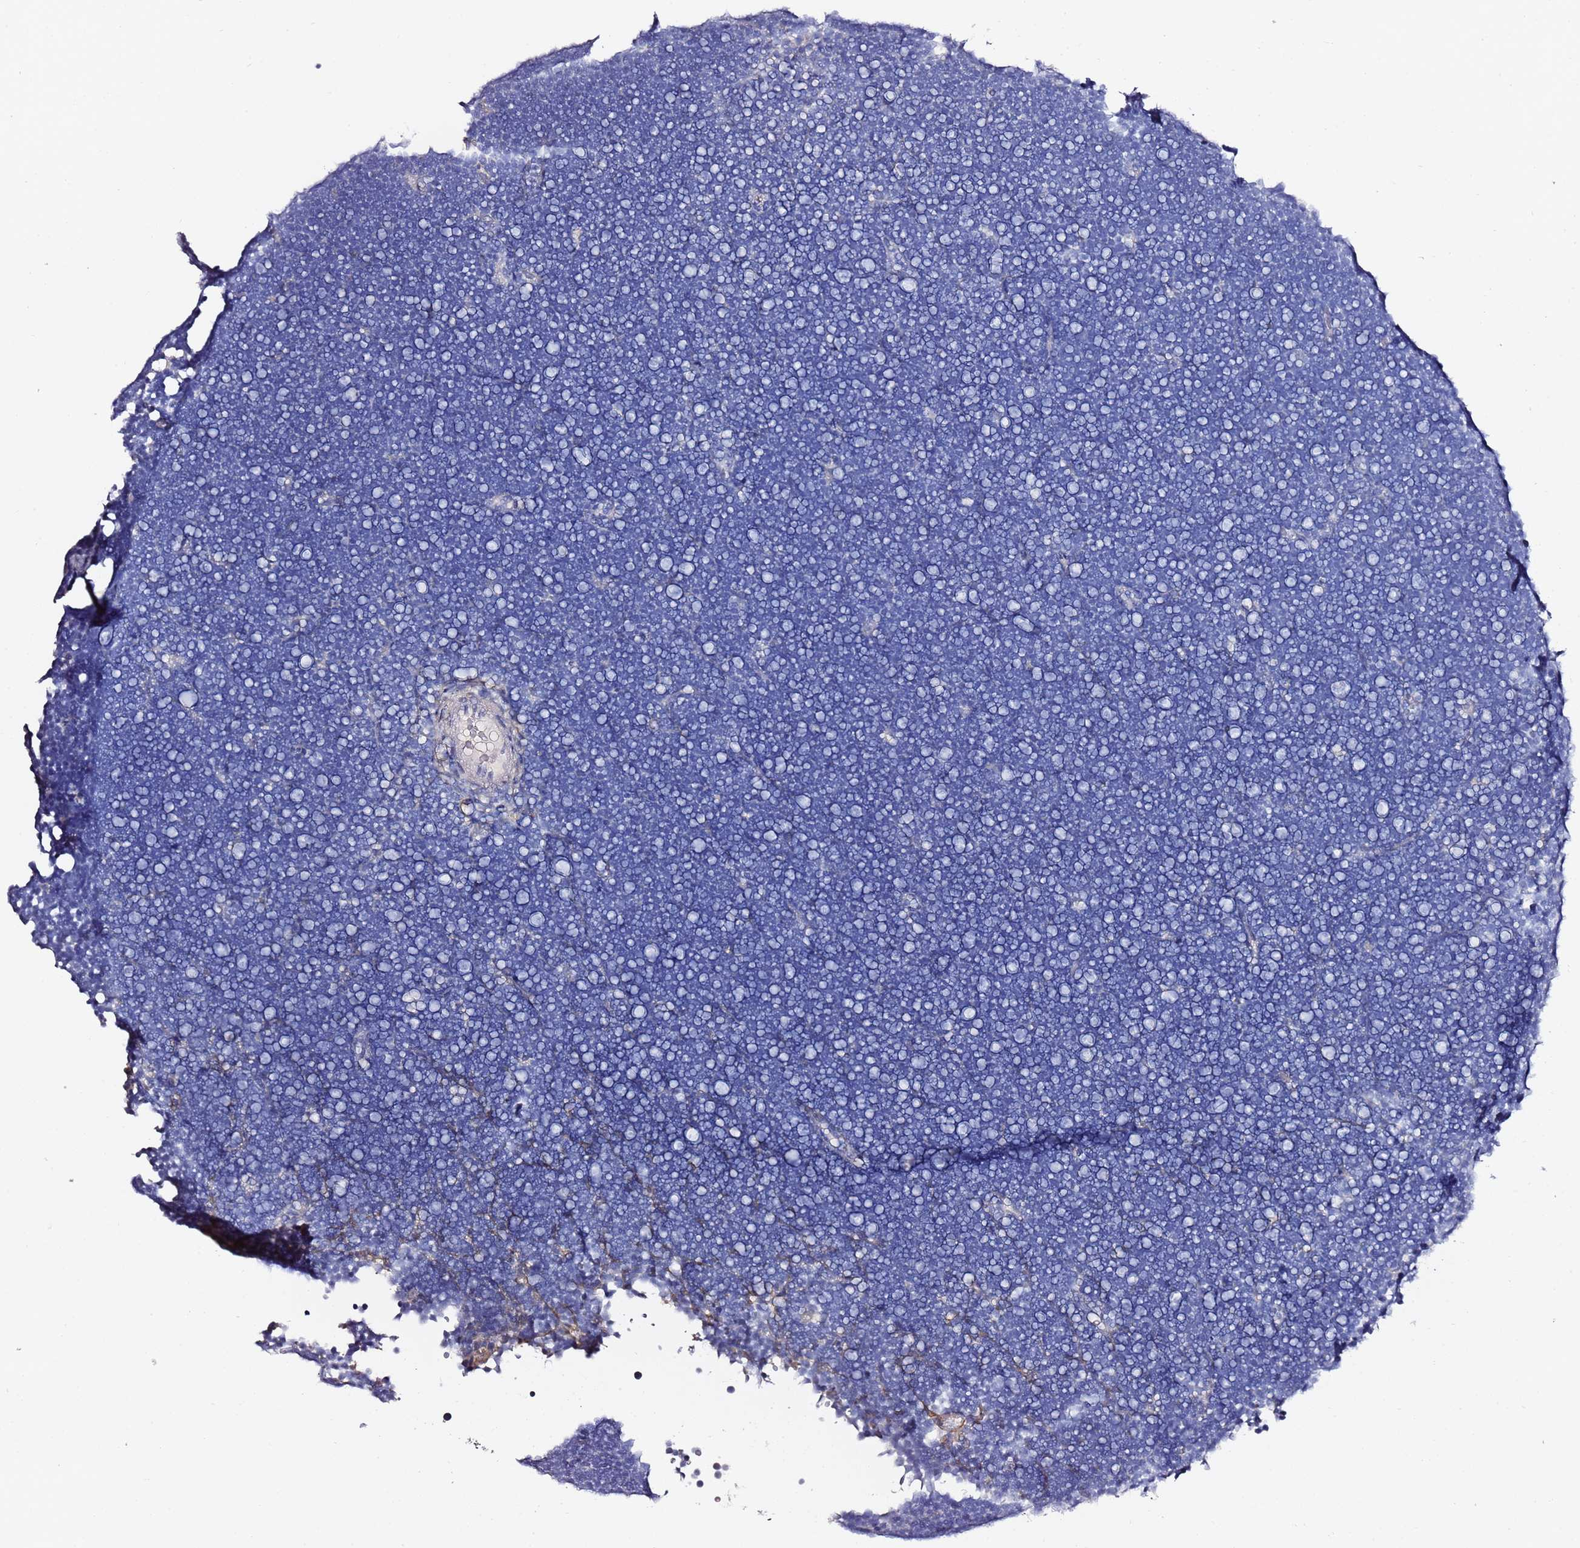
{"staining": {"intensity": "negative", "quantity": "none", "location": "none"}, "tissue": "lymphoma", "cell_type": "Tumor cells", "image_type": "cancer", "snomed": [{"axis": "morphology", "description": "Malignant lymphoma, non-Hodgkin's type, High grade"}, {"axis": "topography", "description": "Lymph node"}], "caption": "Tumor cells show no significant staining in lymphoma.", "gene": "C3orf80", "patient": {"sex": "male", "age": 13}}